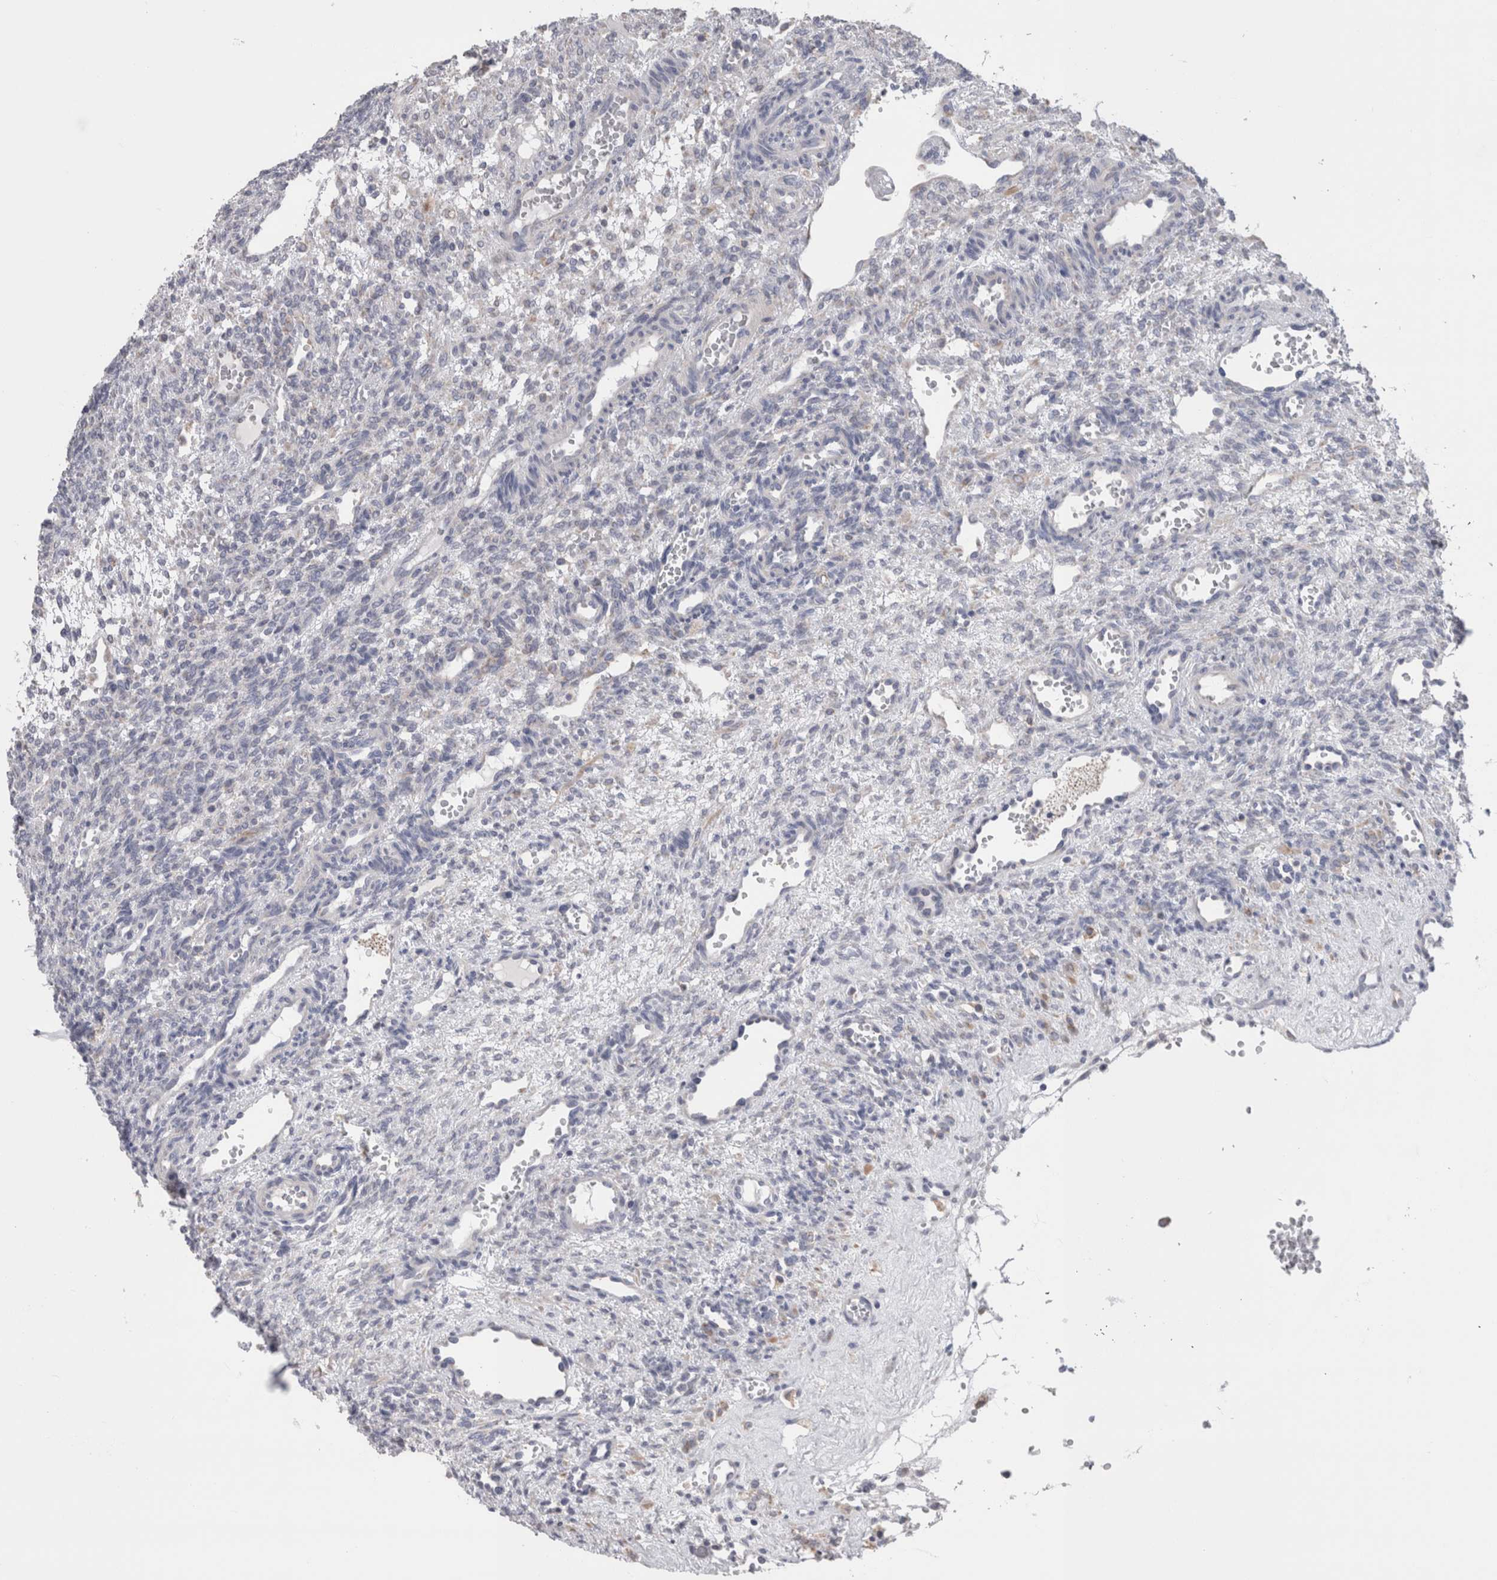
{"staining": {"intensity": "negative", "quantity": "none", "location": "none"}, "tissue": "ovary", "cell_type": "Ovarian stroma cells", "image_type": "normal", "snomed": [{"axis": "morphology", "description": "Normal tissue, NOS"}, {"axis": "topography", "description": "Ovary"}], "caption": "Immunohistochemistry (IHC) photomicrograph of benign ovary: human ovary stained with DAB demonstrates no significant protein staining in ovarian stroma cells.", "gene": "GDAP1", "patient": {"sex": "female", "age": 34}}